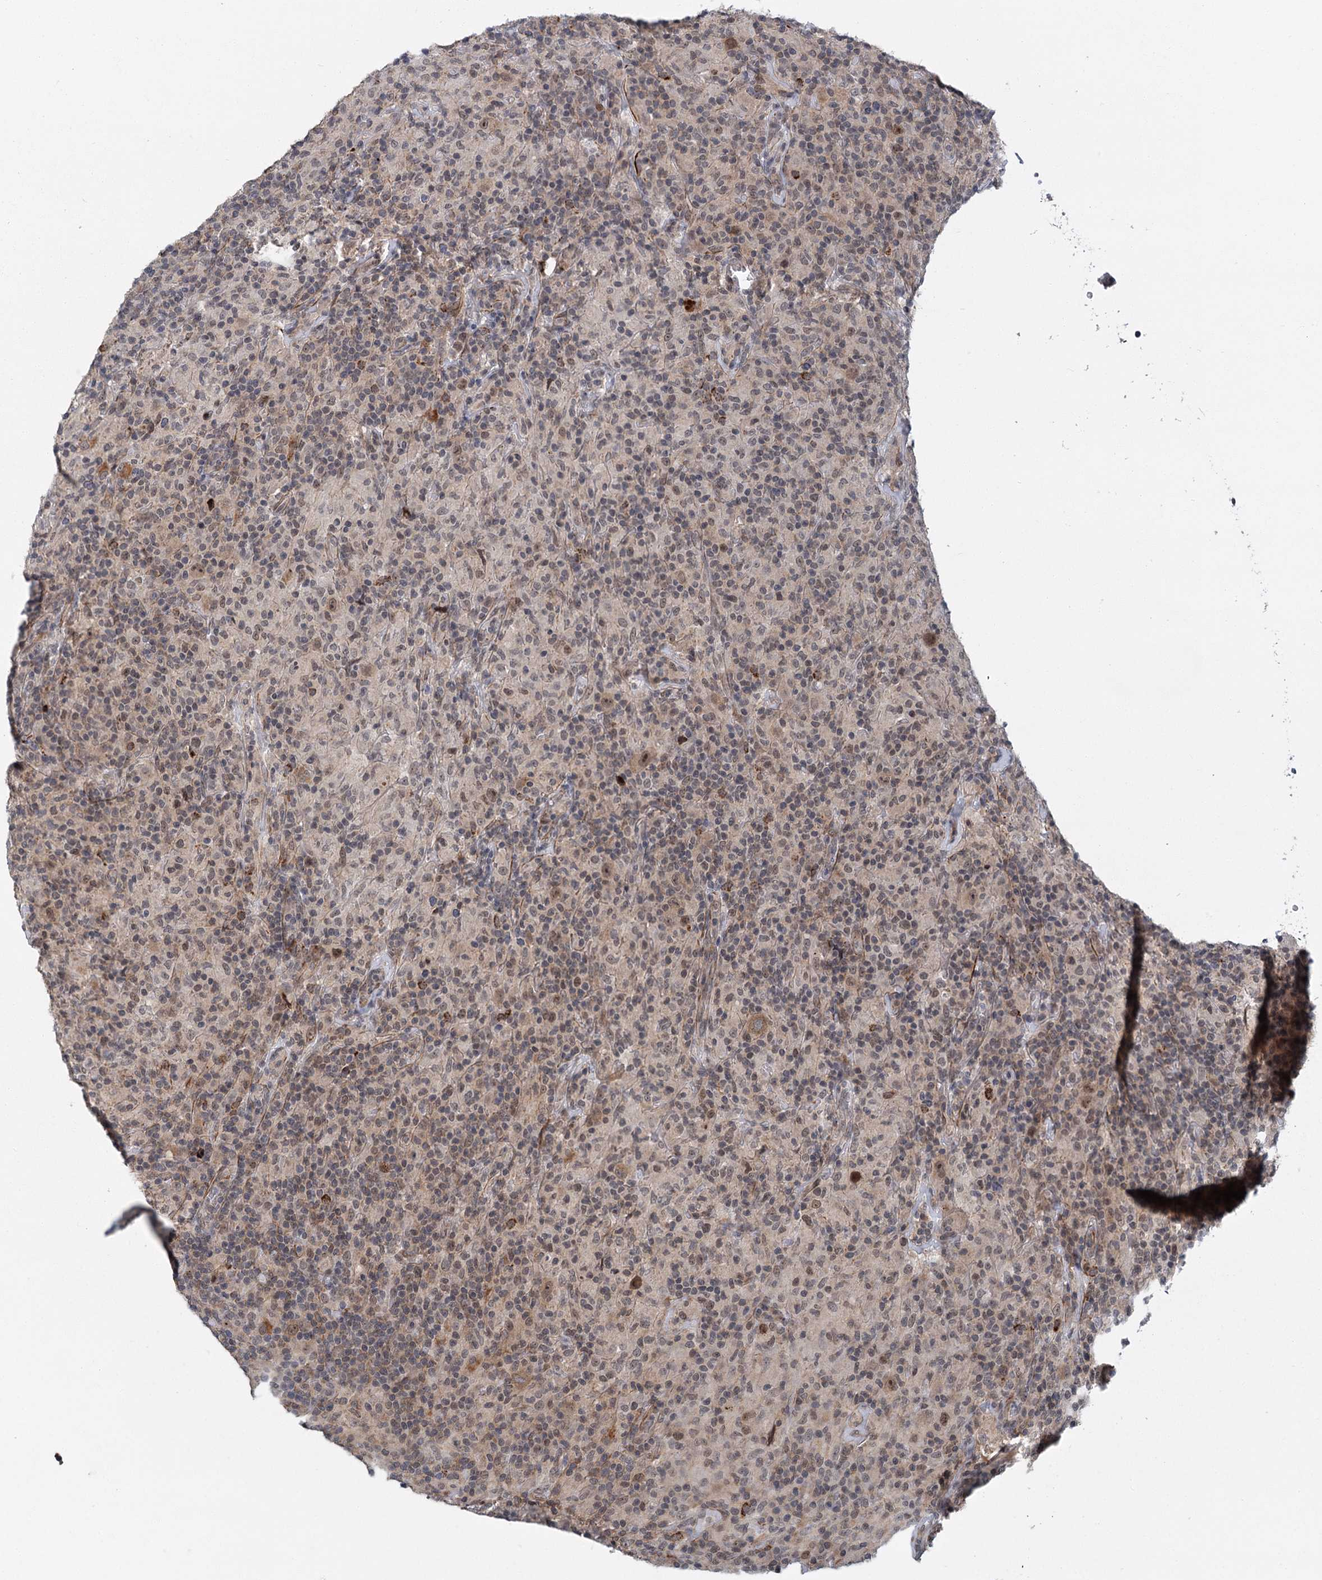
{"staining": {"intensity": "moderate", "quantity": ">75%", "location": "nuclear"}, "tissue": "lymphoma", "cell_type": "Tumor cells", "image_type": "cancer", "snomed": [{"axis": "morphology", "description": "Hodgkin's disease, NOS"}, {"axis": "topography", "description": "Lymph node"}], "caption": "Immunohistochemical staining of lymphoma demonstrates medium levels of moderate nuclear protein staining in approximately >75% of tumor cells.", "gene": "TAS2R42", "patient": {"sex": "male", "age": 70}}